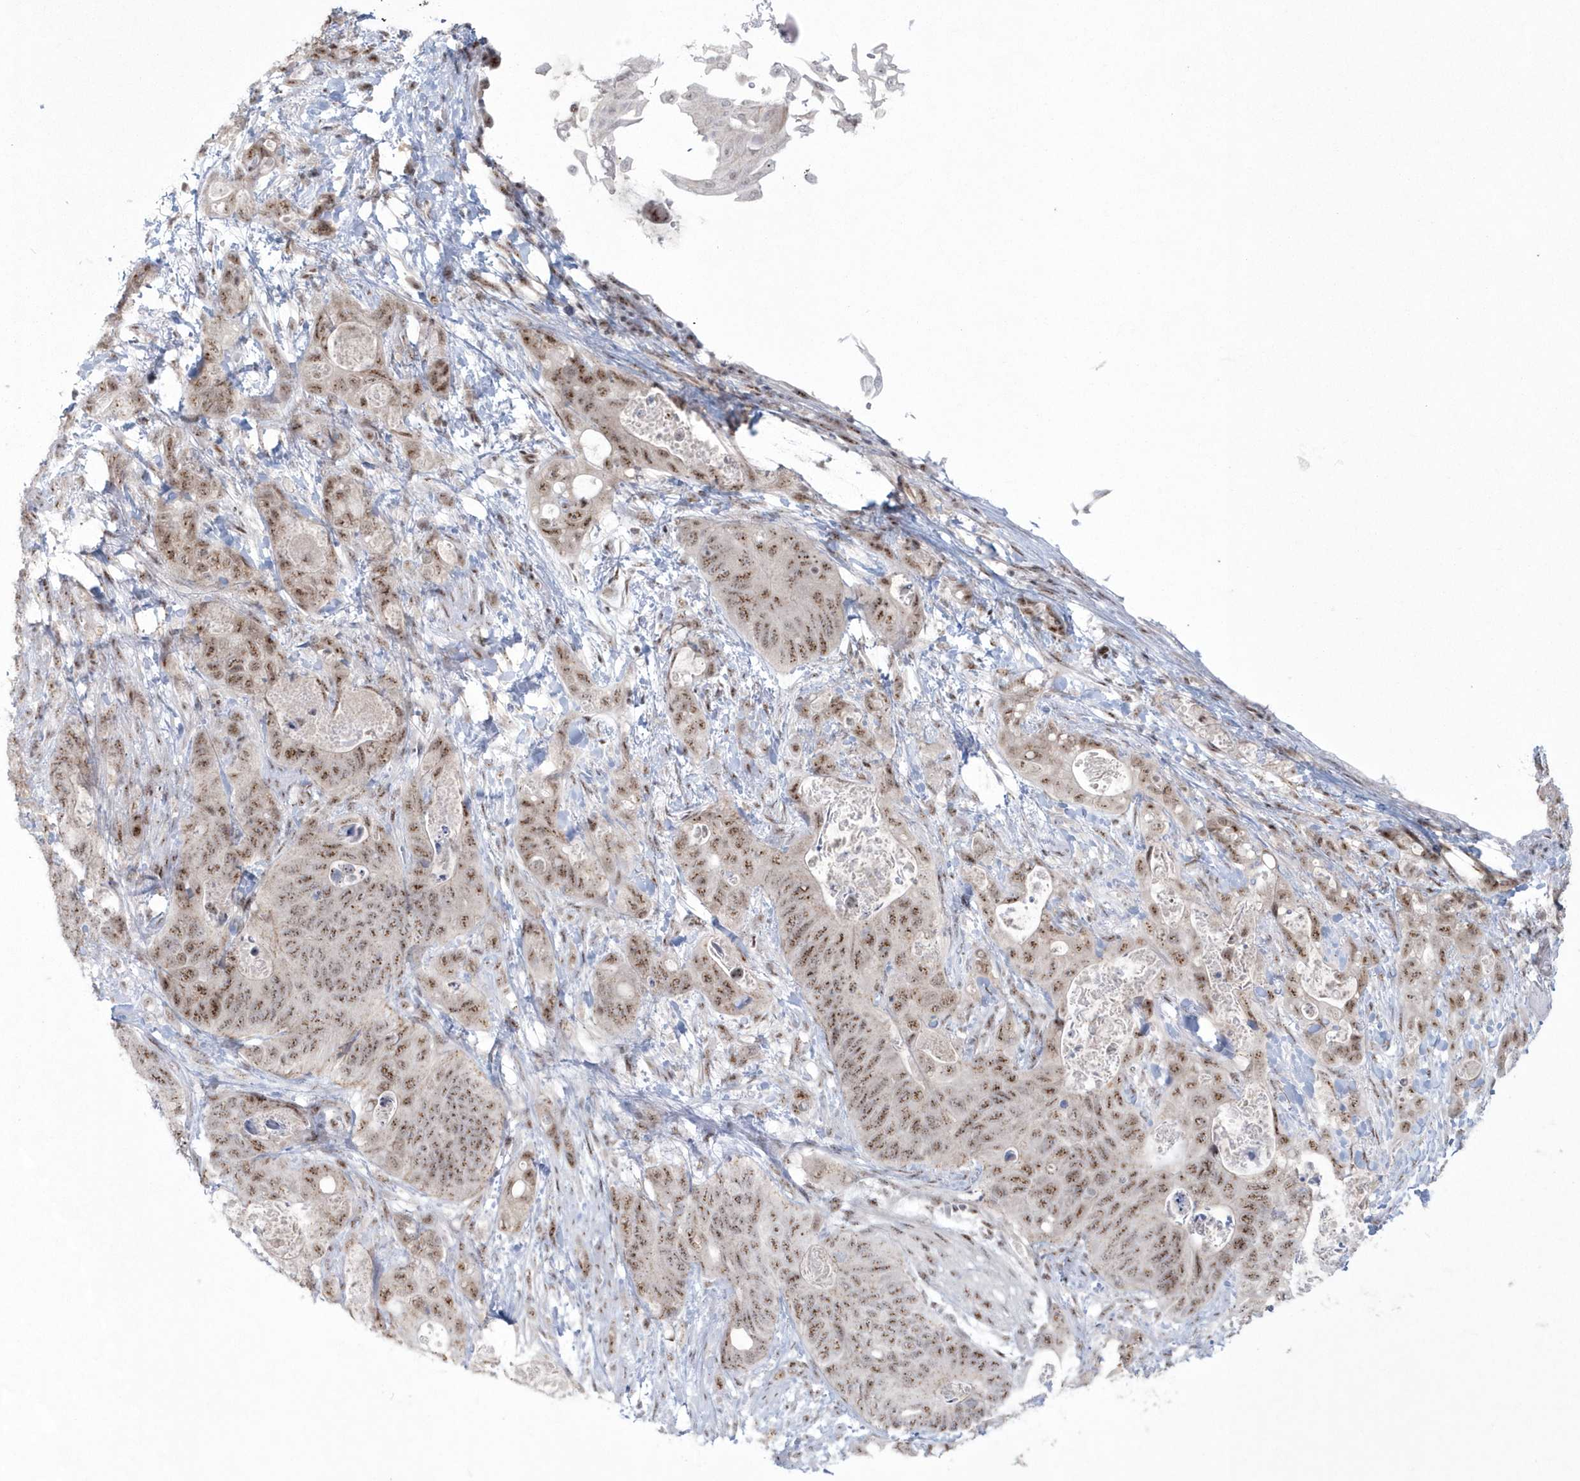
{"staining": {"intensity": "moderate", "quantity": ">75%", "location": "nuclear"}, "tissue": "stomach cancer", "cell_type": "Tumor cells", "image_type": "cancer", "snomed": [{"axis": "morphology", "description": "Normal tissue, NOS"}, {"axis": "morphology", "description": "Adenocarcinoma, NOS"}, {"axis": "topography", "description": "Stomach"}], "caption": "A micrograph of stomach adenocarcinoma stained for a protein displays moderate nuclear brown staining in tumor cells.", "gene": "KDM6B", "patient": {"sex": "female", "age": 89}}